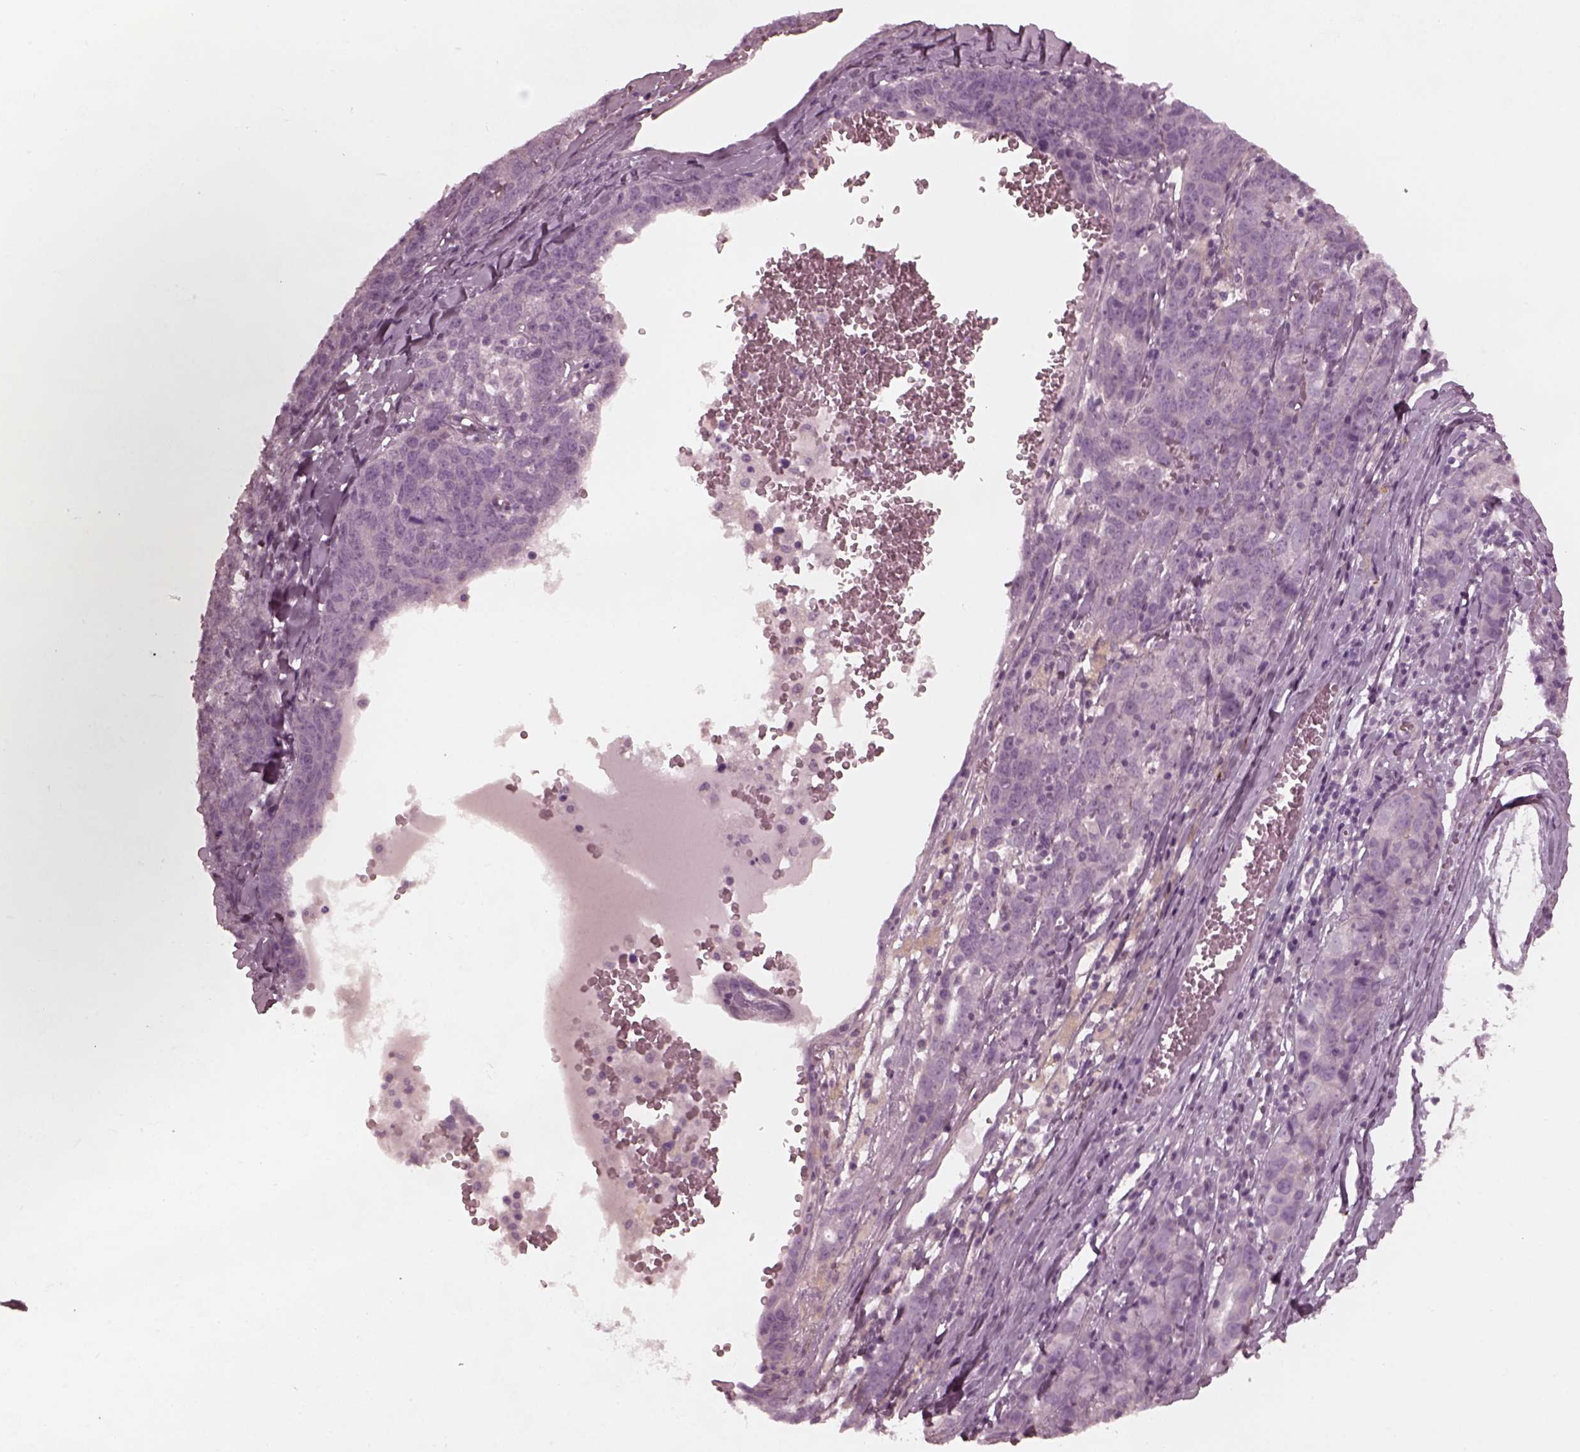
{"staining": {"intensity": "negative", "quantity": "none", "location": "none"}, "tissue": "ovarian cancer", "cell_type": "Tumor cells", "image_type": "cancer", "snomed": [{"axis": "morphology", "description": "Cystadenocarcinoma, serous, NOS"}, {"axis": "topography", "description": "Ovary"}], "caption": "Tumor cells show no significant protein positivity in ovarian serous cystadenocarcinoma.", "gene": "KIF6", "patient": {"sex": "female", "age": 71}}